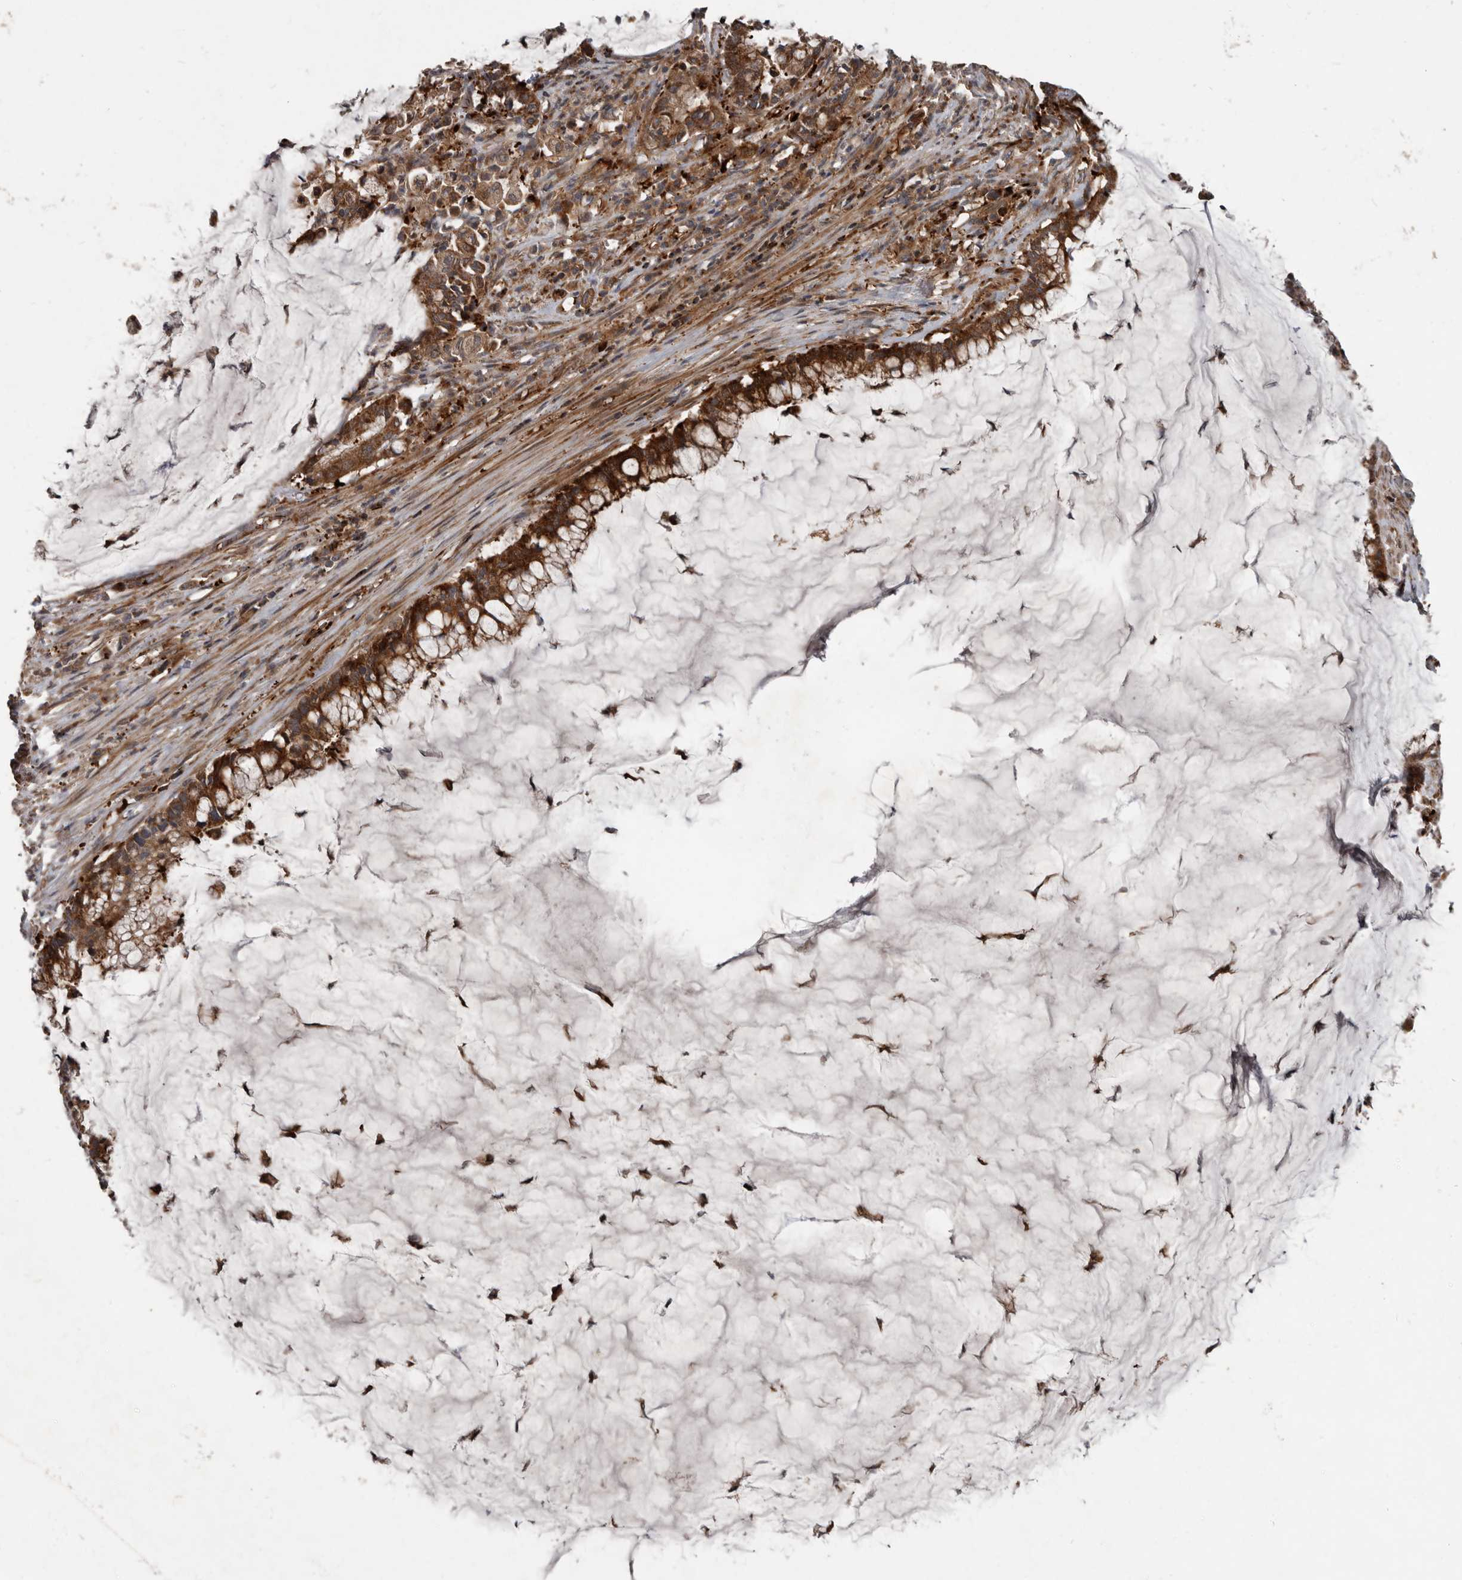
{"staining": {"intensity": "strong", "quantity": ">75%", "location": "cytoplasmic/membranous"}, "tissue": "pancreatic cancer", "cell_type": "Tumor cells", "image_type": "cancer", "snomed": [{"axis": "morphology", "description": "Adenocarcinoma, NOS"}, {"axis": "topography", "description": "Pancreas"}], "caption": "Immunohistochemical staining of human adenocarcinoma (pancreatic) demonstrates high levels of strong cytoplasmic/membranous protein positivity in approximately >75% of tumor cells. (Brightfield microscopy of DAB IHC at high magnification).", "gene": "FBXO31", "patient": {"sex": "male", "age": 41}}